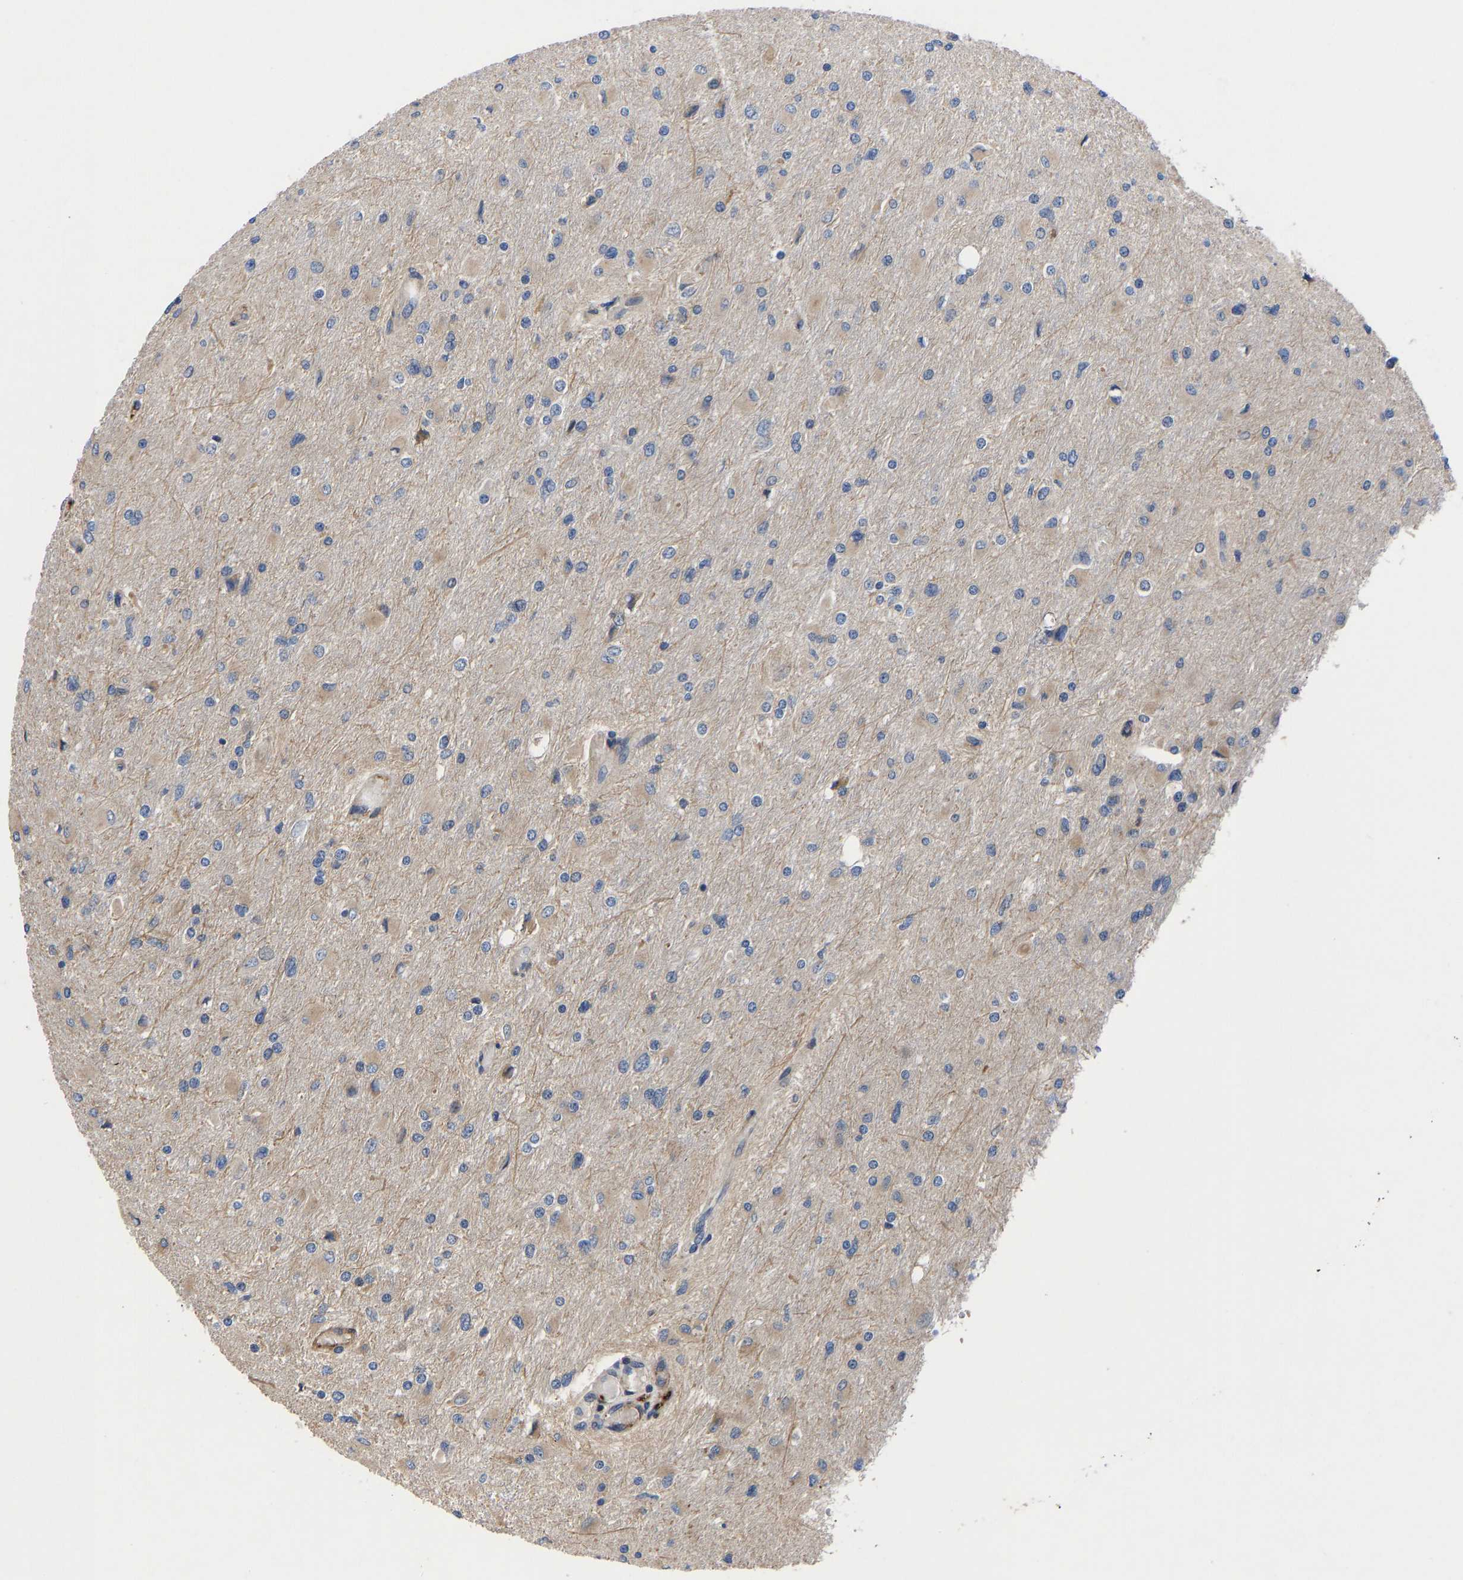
{"staining": {"intensity": "weak", "quantity": "<25%", "location": "cytoplasmic/membranous"}, "tissue": "glioma", "cell_type": "Tumor cells", "image_type": "cancer", "snomed": [{"axis": "morphology", "description": "Glioma, malignant, High grade"}, {"axis": "topography", "description": "Cerebral cortex"}], "caption": "A histopathology image of human glioma is negative for staining in tumor cells. (DAB (3,3'-diaminobenzidine) immunohistochemistry with hematoxylin counter stain).", "gene": "FRRS1", "patient": {"sex": "female", "age": 36}}